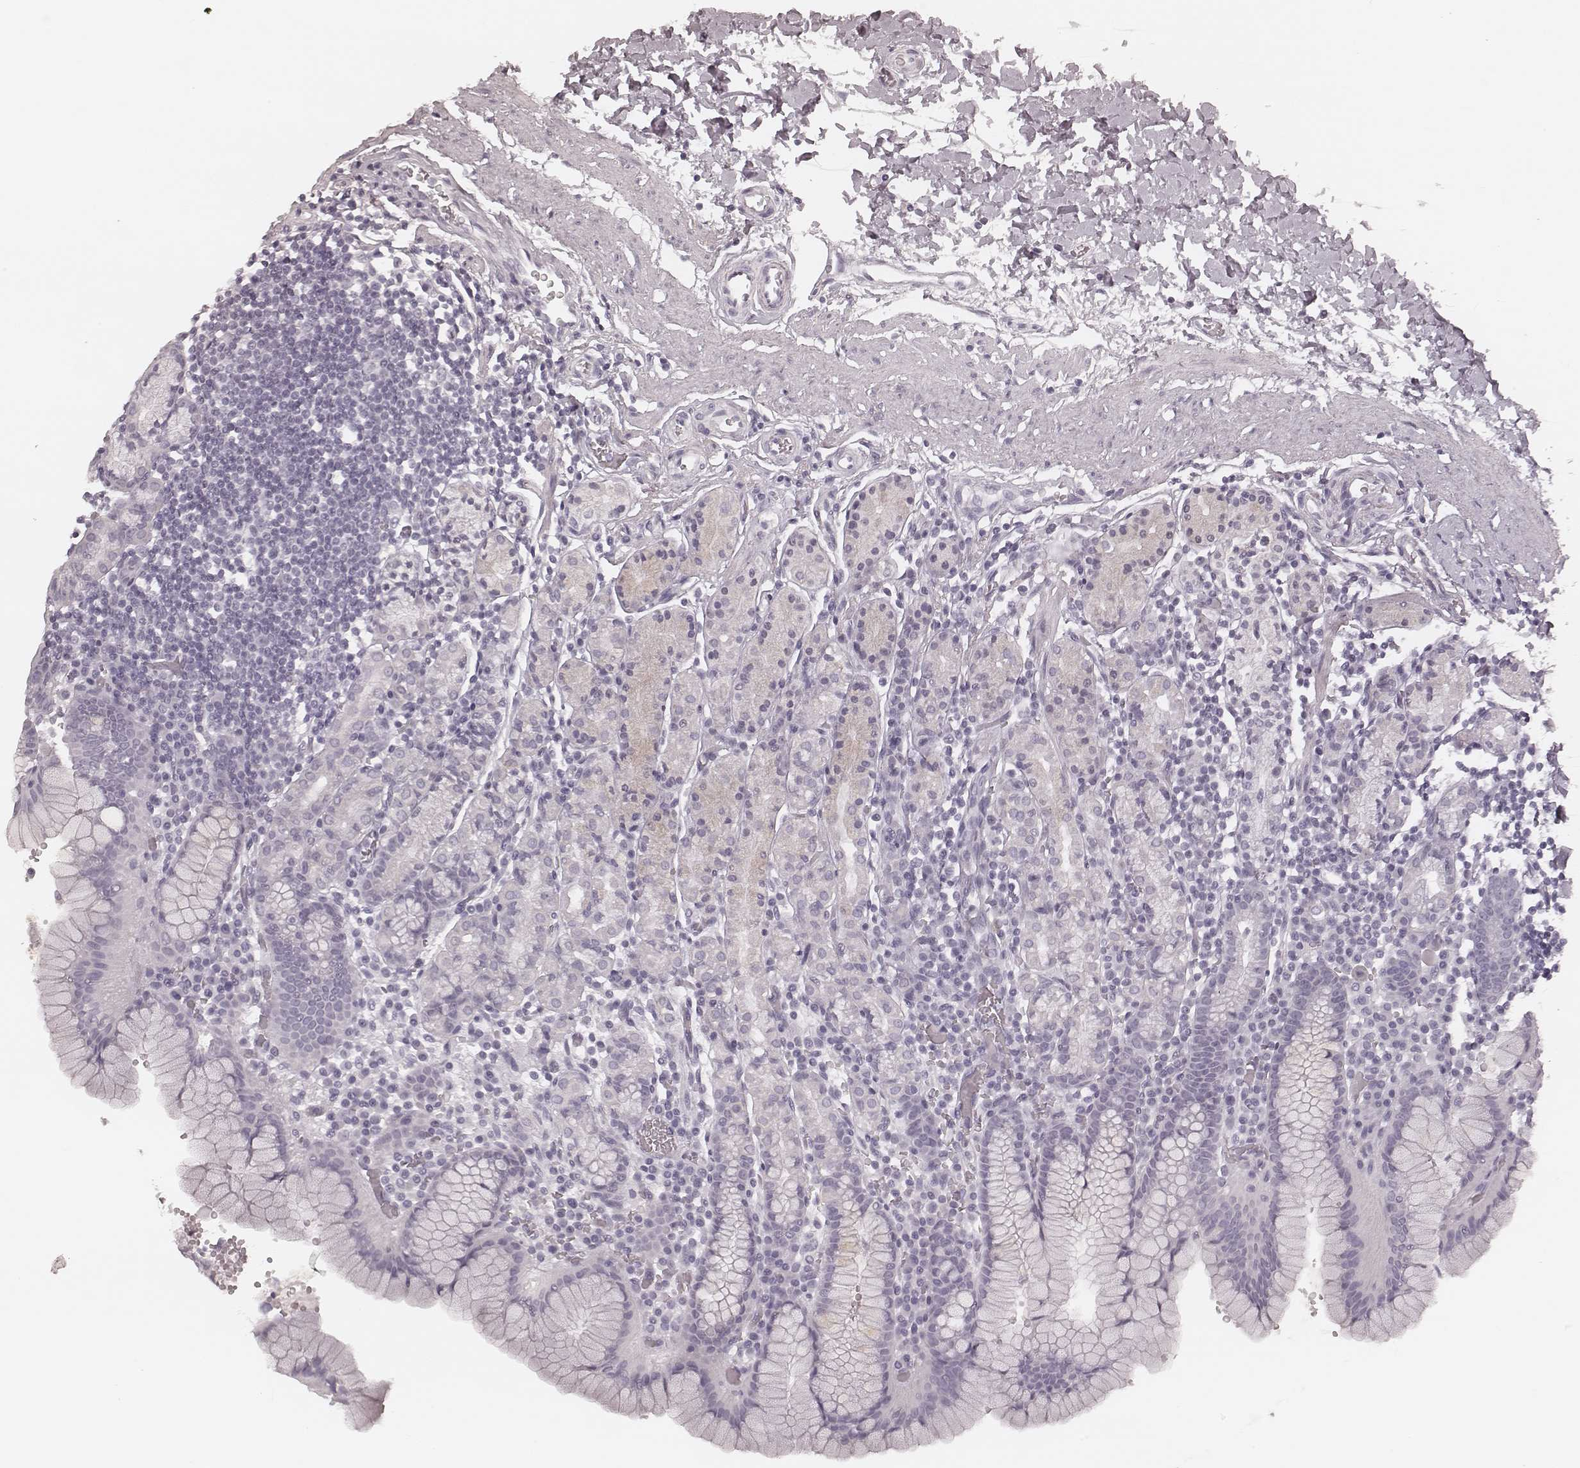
{"staining": {"intensity": "negative", "quantity": "none", "location": "none"}, "tissue": "stomach", "cell_type": "Glandular cells", "image_type": "normal", "snomed": [{"axis": "morphology", "description": "Normal tissue, NOS"}, {"axis": "topography", "description": "Stomach, upper"}, {"axis": "topography", "description": "Stomach"}], "caption": "IHC image of unremarkable stomach stained for a protein (brown), which shows no staining in glandular cells.", "gene": "KRT74", "patient": {"sex": "male", "age": 62}}